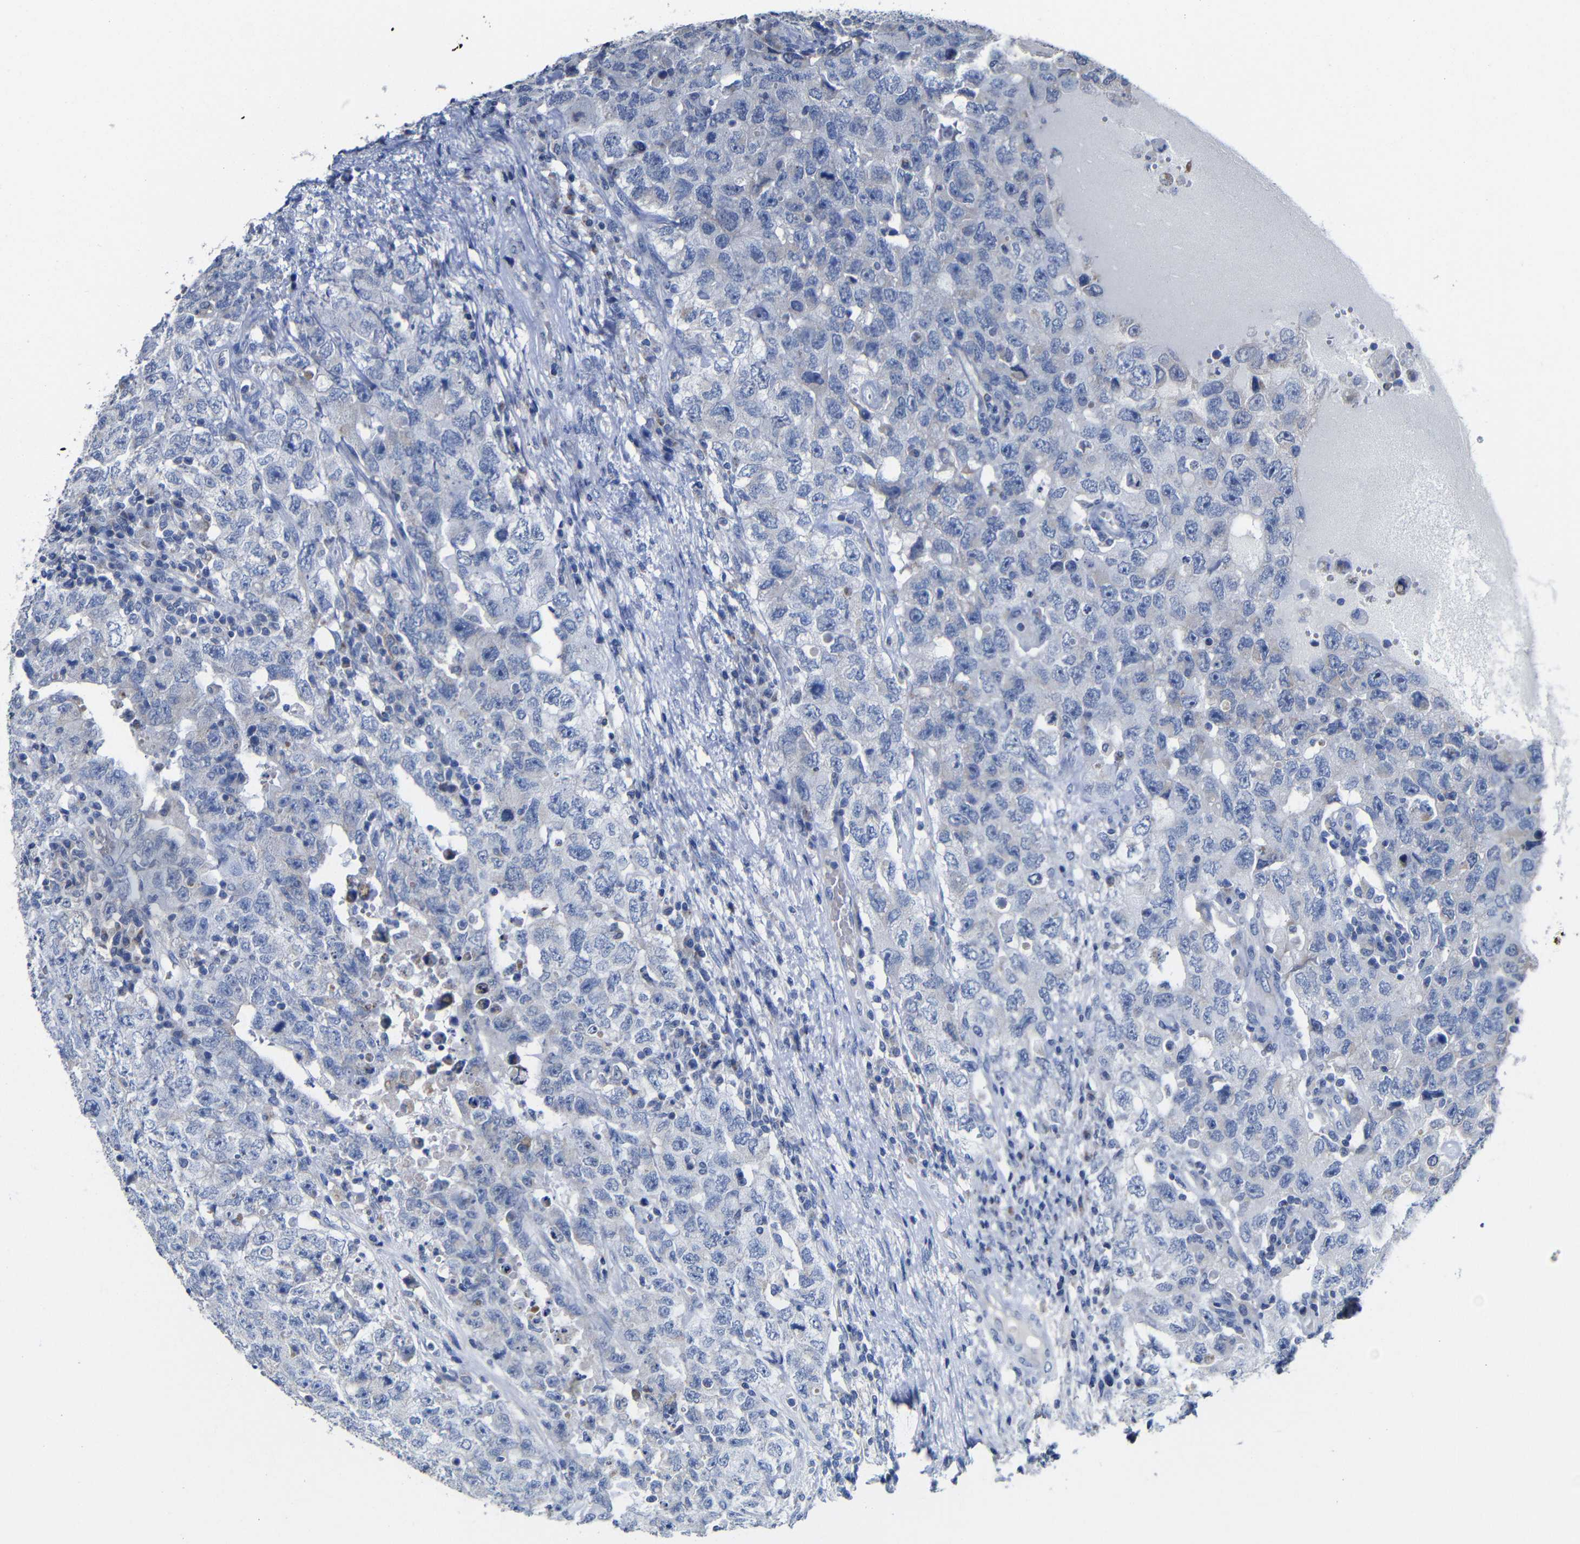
{"staining": {"intensity": "negative", "quantity": "none", "location": "none"}, "tissue": "testis cancer", "cell_type": "Tumor cells", "image_type": "cancer", "snomed": [{"axis": "morphology", "description": "Carcinoma, Embryonal, NOS"}, {"axis": "topography", "description": "Testis"}], "caption": "Tumor cells show no significant expression in testis embryonal carcinoma. (DAB IHC visualized using brightfield microscopy, high magnification).", "gene": "MAOA", "patient": {"sex": "male", "age": 26}}